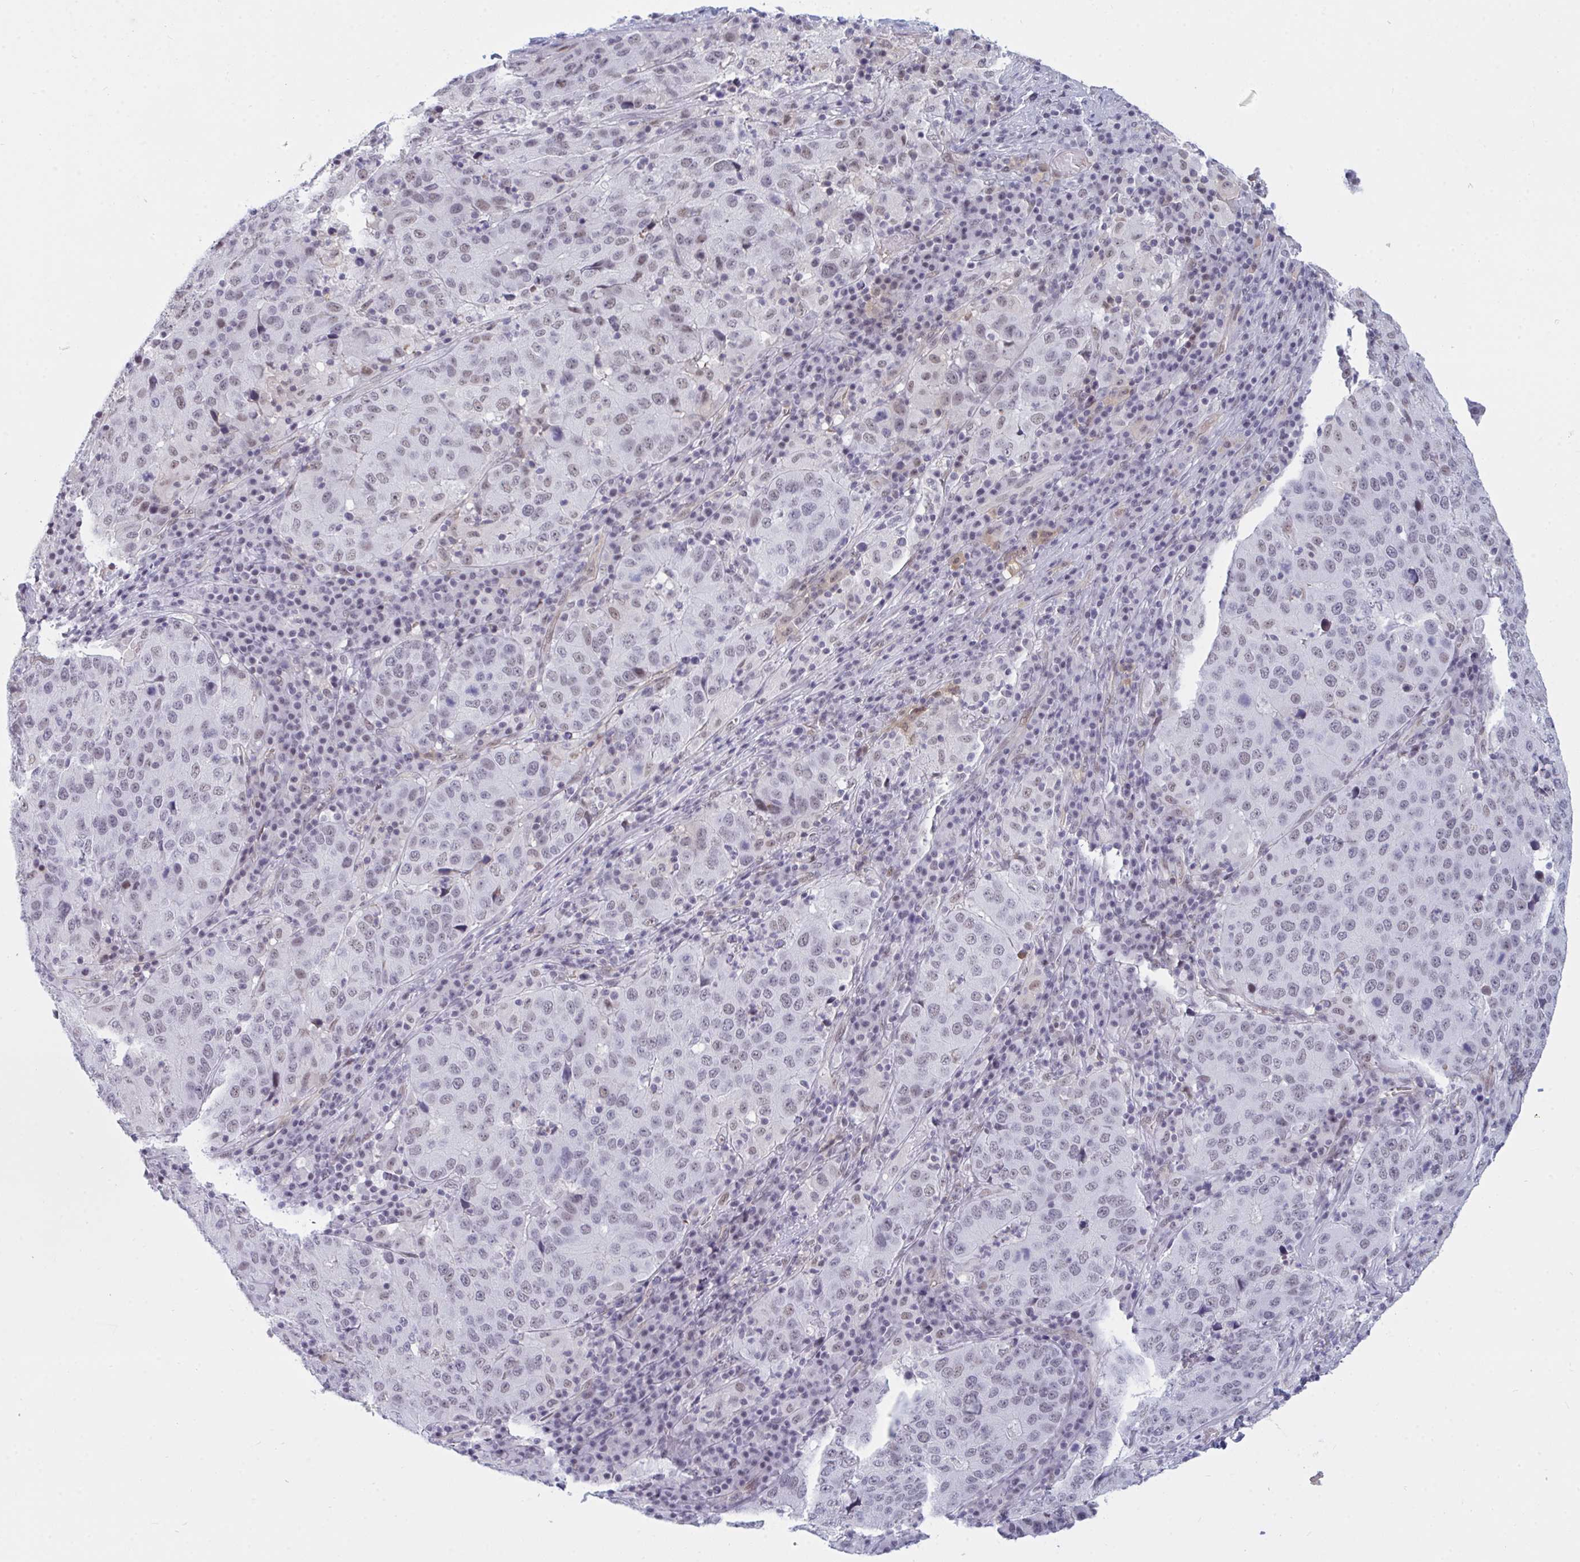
{"staining": {"intensity": "weak", "quantity": "25%-75%", "location": "nuclear"}, "tissue": "stomach cancer", "cell_type": "Tumor cells", "image_type": "cancer", "snomed": [{"axis": "morphology", "description": "Adenocarcinoma, NOS"}, {"axis": "topography", "description": "Stomach"}], "caption": "The photomicrograph shows a brown stain indicating the presence of a protein in the nuclear of tumor cells in stomach adenocarcinoma. The staining was performed using DAB (3,3'-diaminobenzidine) to visualize the protein expression in brown, while the nuclei were stained in blue with hematoxylin (Magnification: 20x).", "gene": "DSCAML1", "patient": {"sex": "male", "age": 71}}